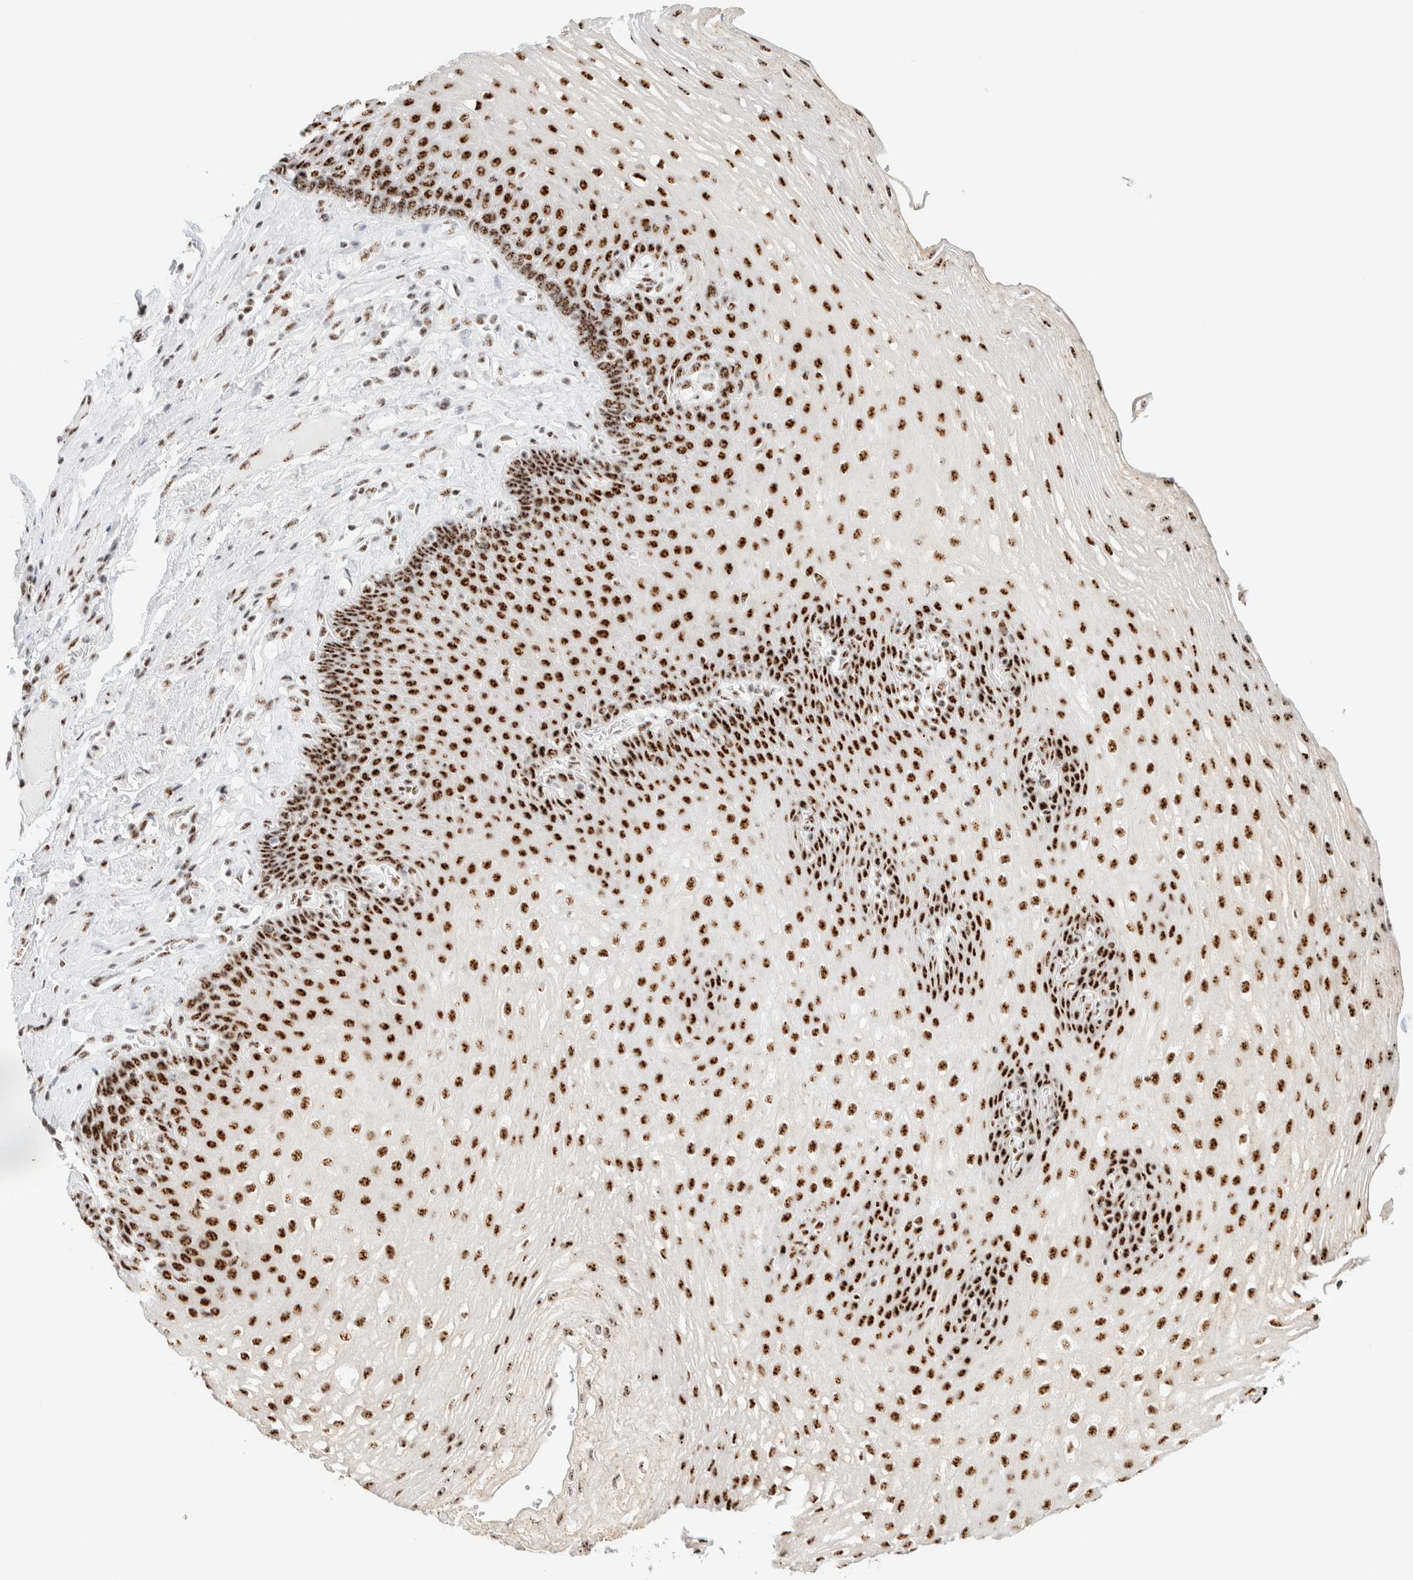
{"staining": {"intensity": "strong", "quantity": ">75%", "location": "nuclear"}, "tissue": "esophagus", "cell_type": "Squamous epithelial cells", "image_type": "normal", "snomed": [{"axis": "morphology", "description": "Normal tissue, NOS"}, {"axis": "topography", "description": "Esophagus"}], "caption": "Immunohistochemistry (IHC) of benign human esophagus reveals high levels of strong nuclear staining in about >75% of squamous epithelial cells. Nuclei are stained in blue.", "gene": "SON", "patient": {"sex": "female", "age": 66}}